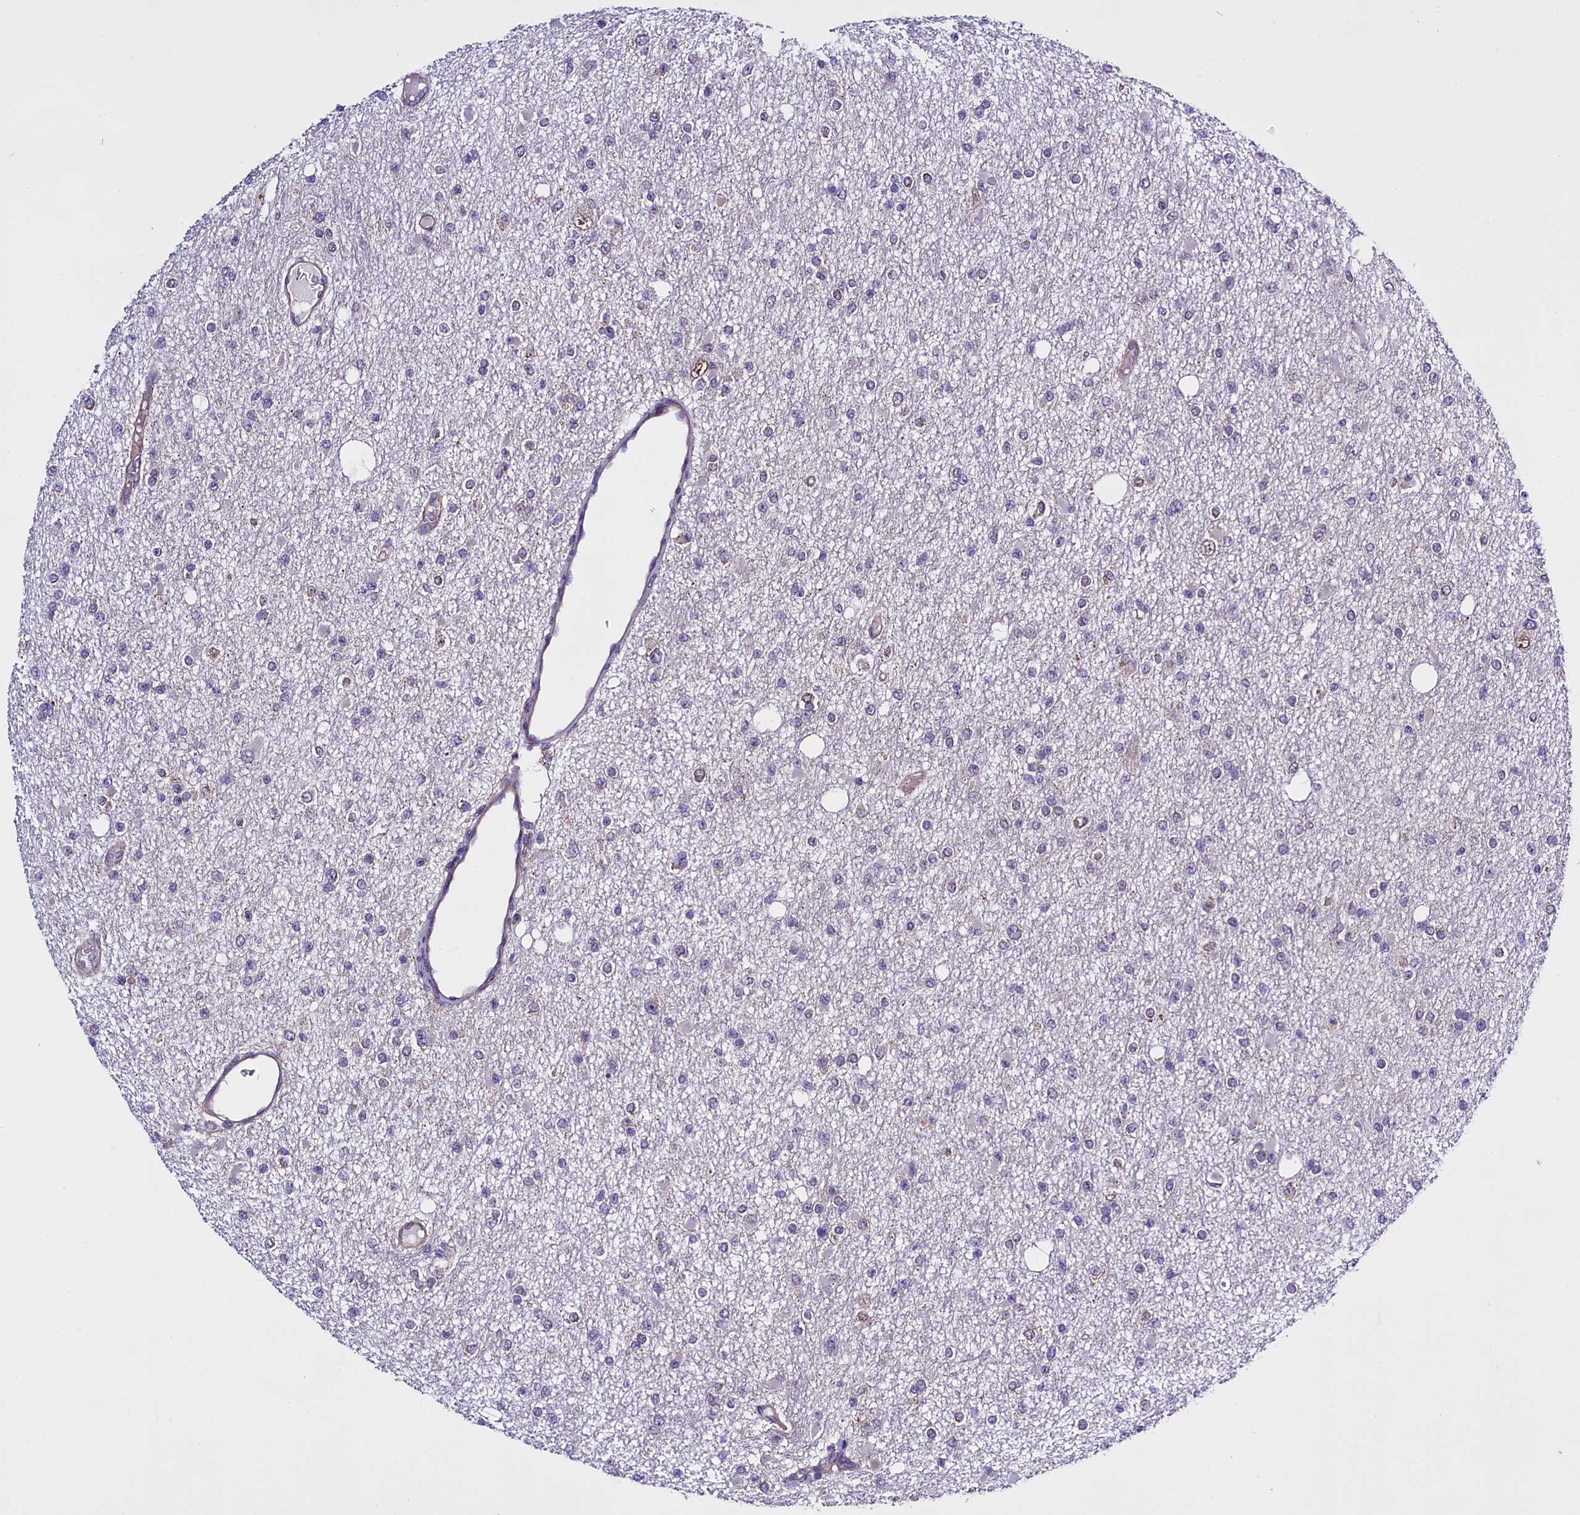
{"staining": {"intensity": "negative", "quantity": "none", "location": "none"}, "tissue": "glioma", "cell_type": "Tumor cells", "image_type": "cancer", "snomed": [{"axis": "morphology", "description": "Glioma, malignant, Low grade"}, {"axis": "topography", "description": "Brain"}], "caption": "An IHC histopathology image of glioma is shown. There is no staining in tumor cells of glioma.", "gene": "UACA", "patient": {"sex": "female", "age": 22}}